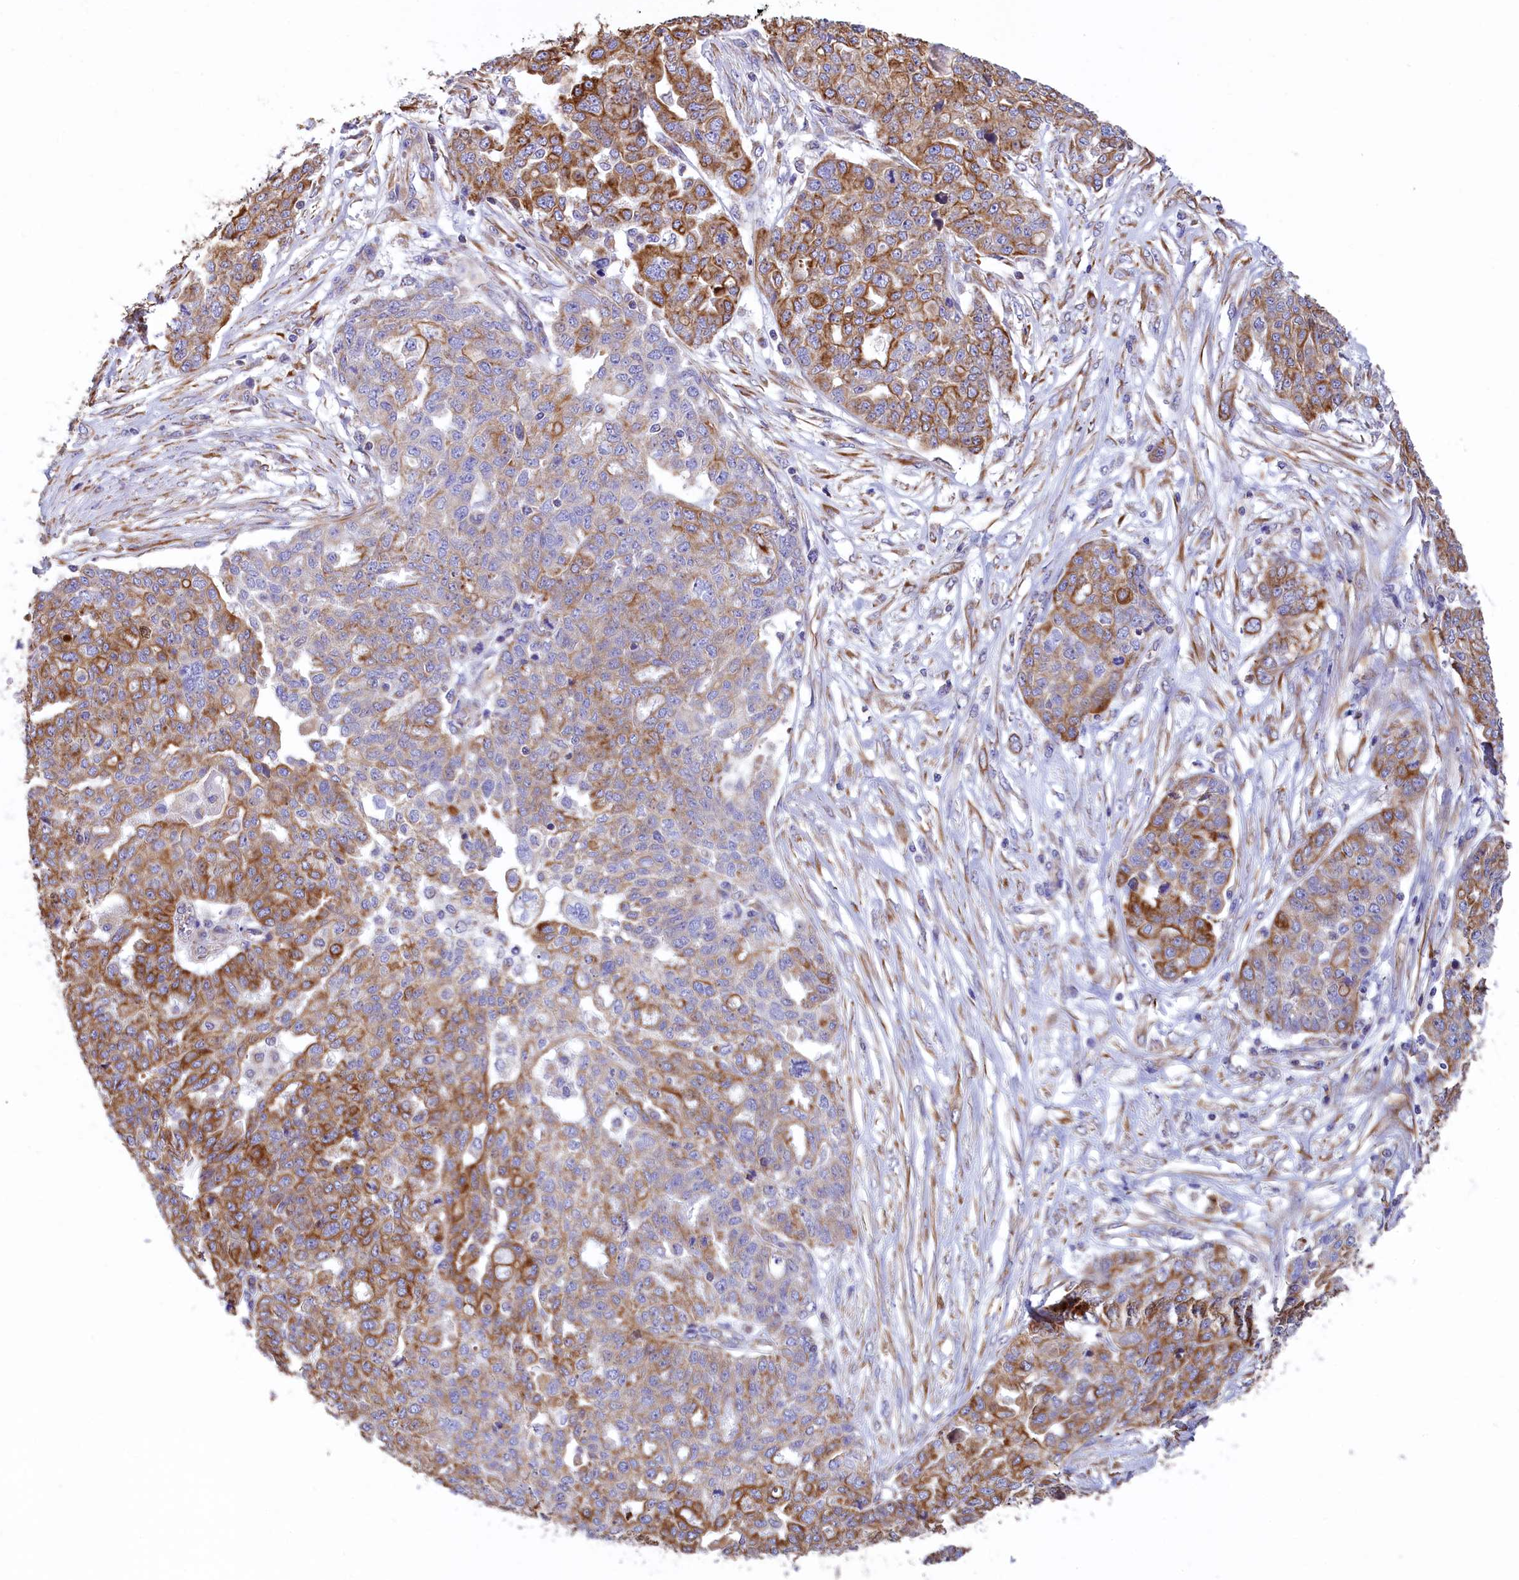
{"staining": {"intensity": "moderate", "quantity": "25%-75%", "location": "cytoplasmic/membranous"}, "tissue": "ovarian cancer", "cell_type": "Tumor cells", "image_type": "cancer", "snomed": [{"axis": "morphology", "description": "Cystadenocarcinoma, serous, NOS"}, {"axis": "topography", "description": "Soft tissue"}, {"axis": "topography", "description": "Ovary"}], "caption": "An image showing moderate cytoplasmic/membranous positivity in about 25%-75% of tumor cells in ovarian cancer (serous cystadenocarcinoma), as visualized by brown immunohistochemical staining.", "gene": "GATB", "patient": {"sex": "female", "age": 57}}